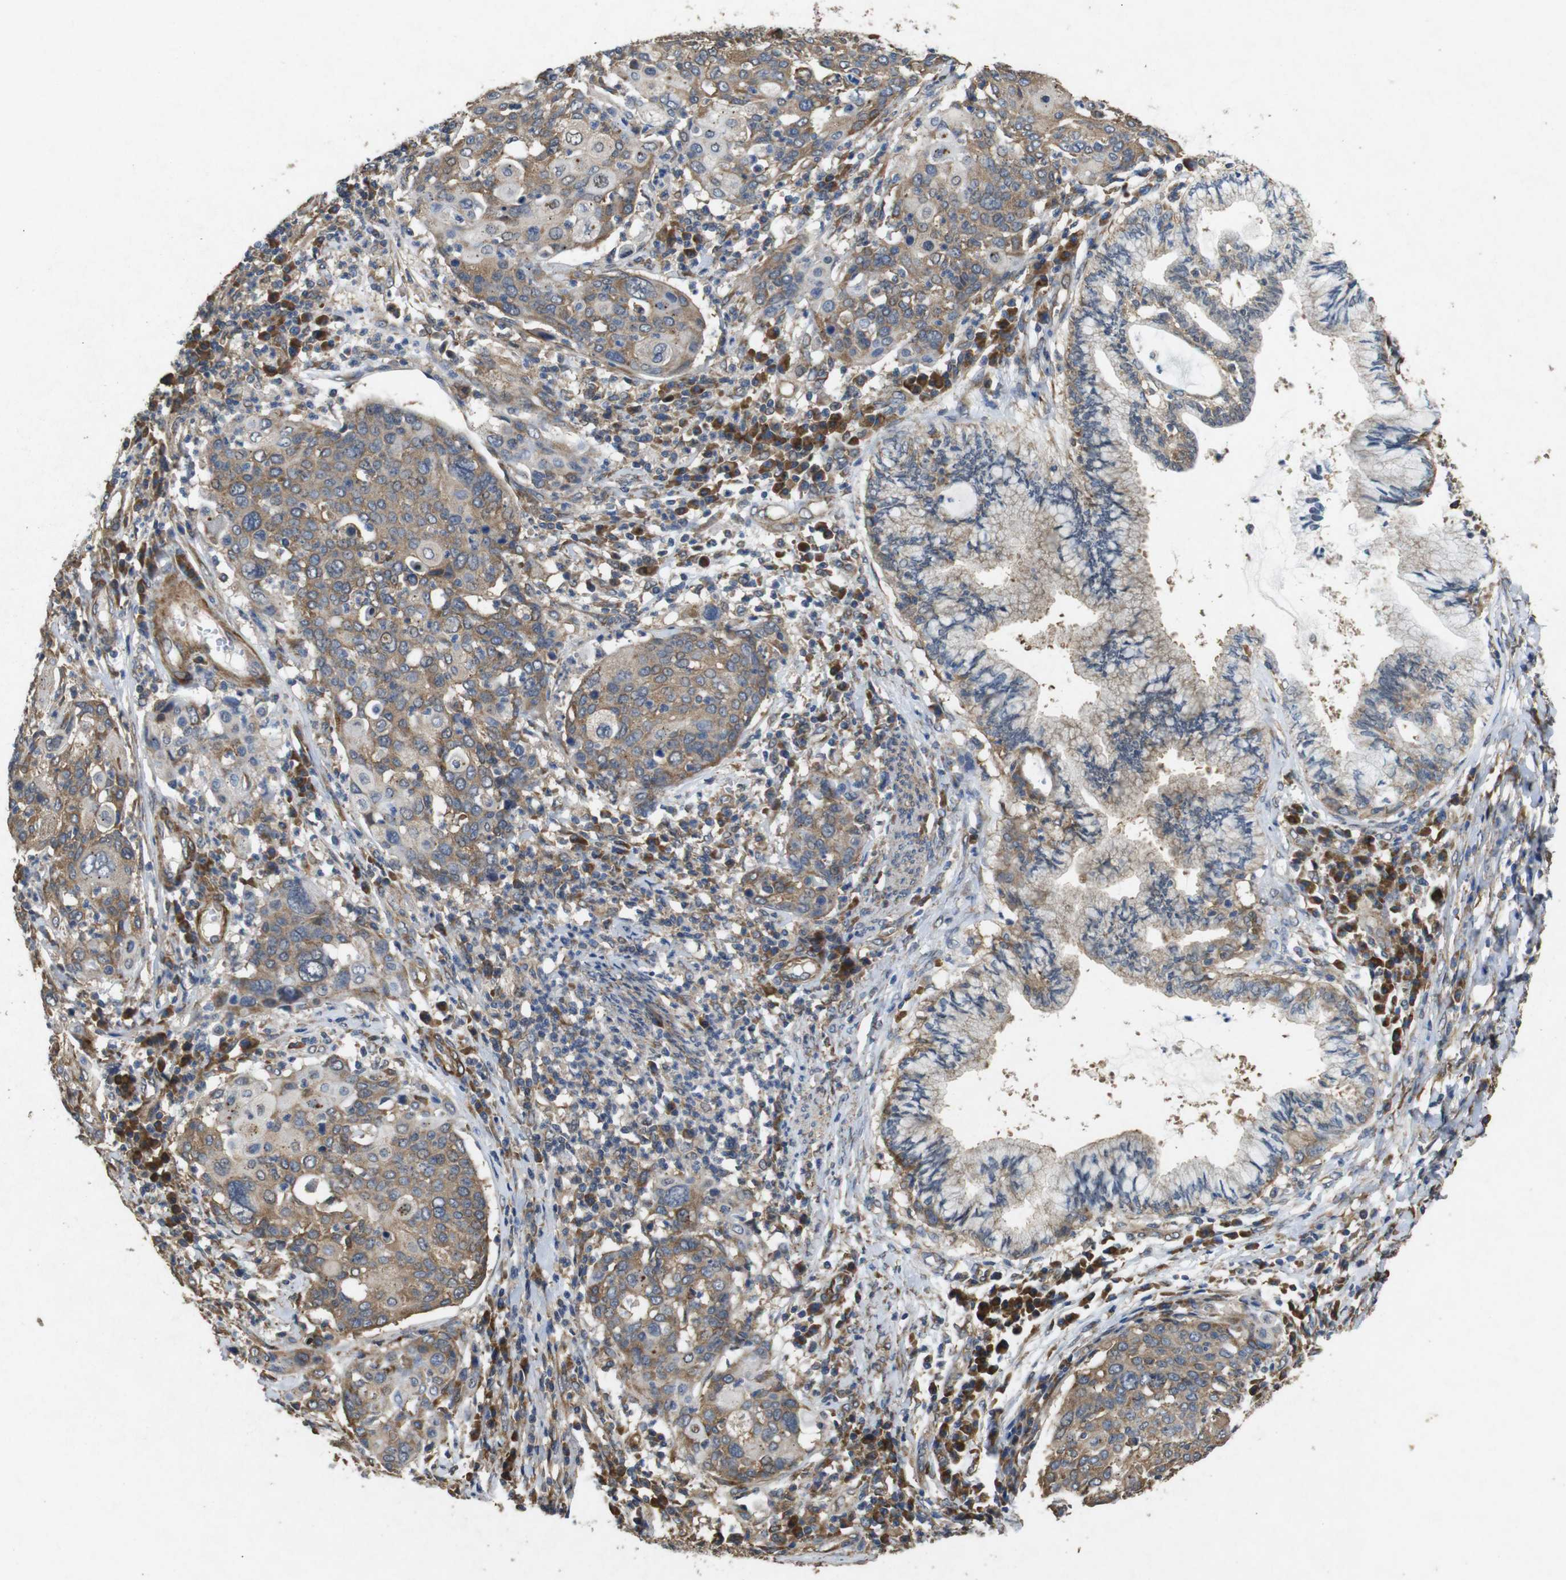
{"staining": {"intensity": "moderate", "quantity": "25%-75%", "location": "cytoplasmic/membranous"}, "tissue": "cervical cancer", "cell_type": "Tumor cells", "image_type": "cancer", "snomed": [{"axis": "morphology", "description": "Squamous cell carcinoma, NOS"}, {"axis": "topography", "description": "Cervix"}], "caption": "Squamous cell carcinoma (cervical) was stained to show a protein in brown. There is medium levels of moderate cytoplasmic/membranous positivity in approximately 25%-75% of tumor cells. (DAB IHC with brightfield microscopy, high magnification).", "gene": "BNIP3", "patient": {"sex": "female", "age": 40}}